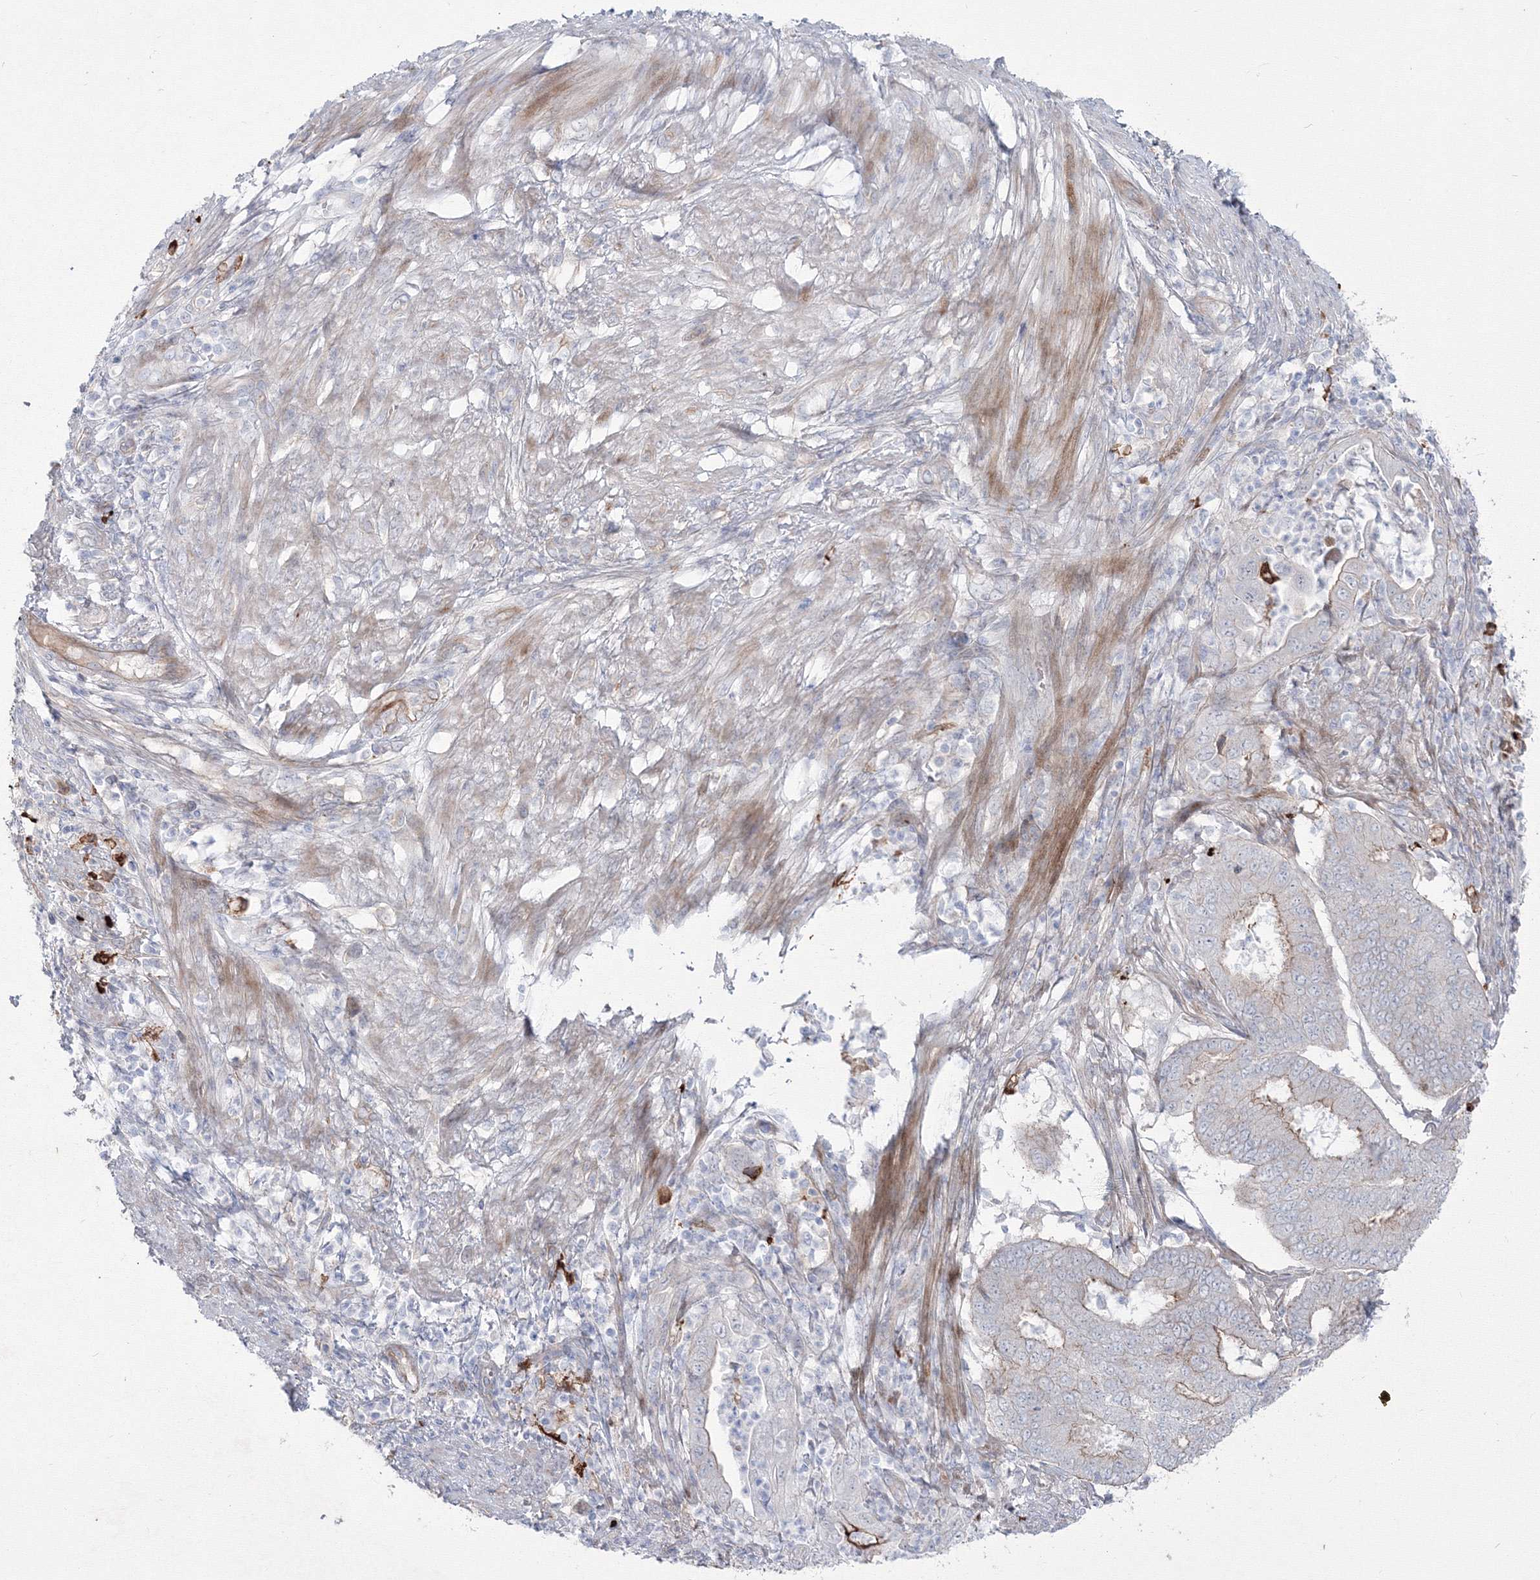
{"staining": {"intensity": "weak", "quantity": "<25%", "location": "cytoplasmic/membranous"}, "tissue": "endometrial cancer", "cell_type": "Tumor cells", "image_type": "cancer", "snomed": [{"axis": "morphology", "description": "Adenocarcinoma, NOS"}, {"axis": "topography", "description": "Endometrium"}], "caption": "IHC of human endometrial adenocarcinoma shows no expression in tumor cells.", "gene": "HYAL2", "patient": {"sex": "female", "age": 51}}